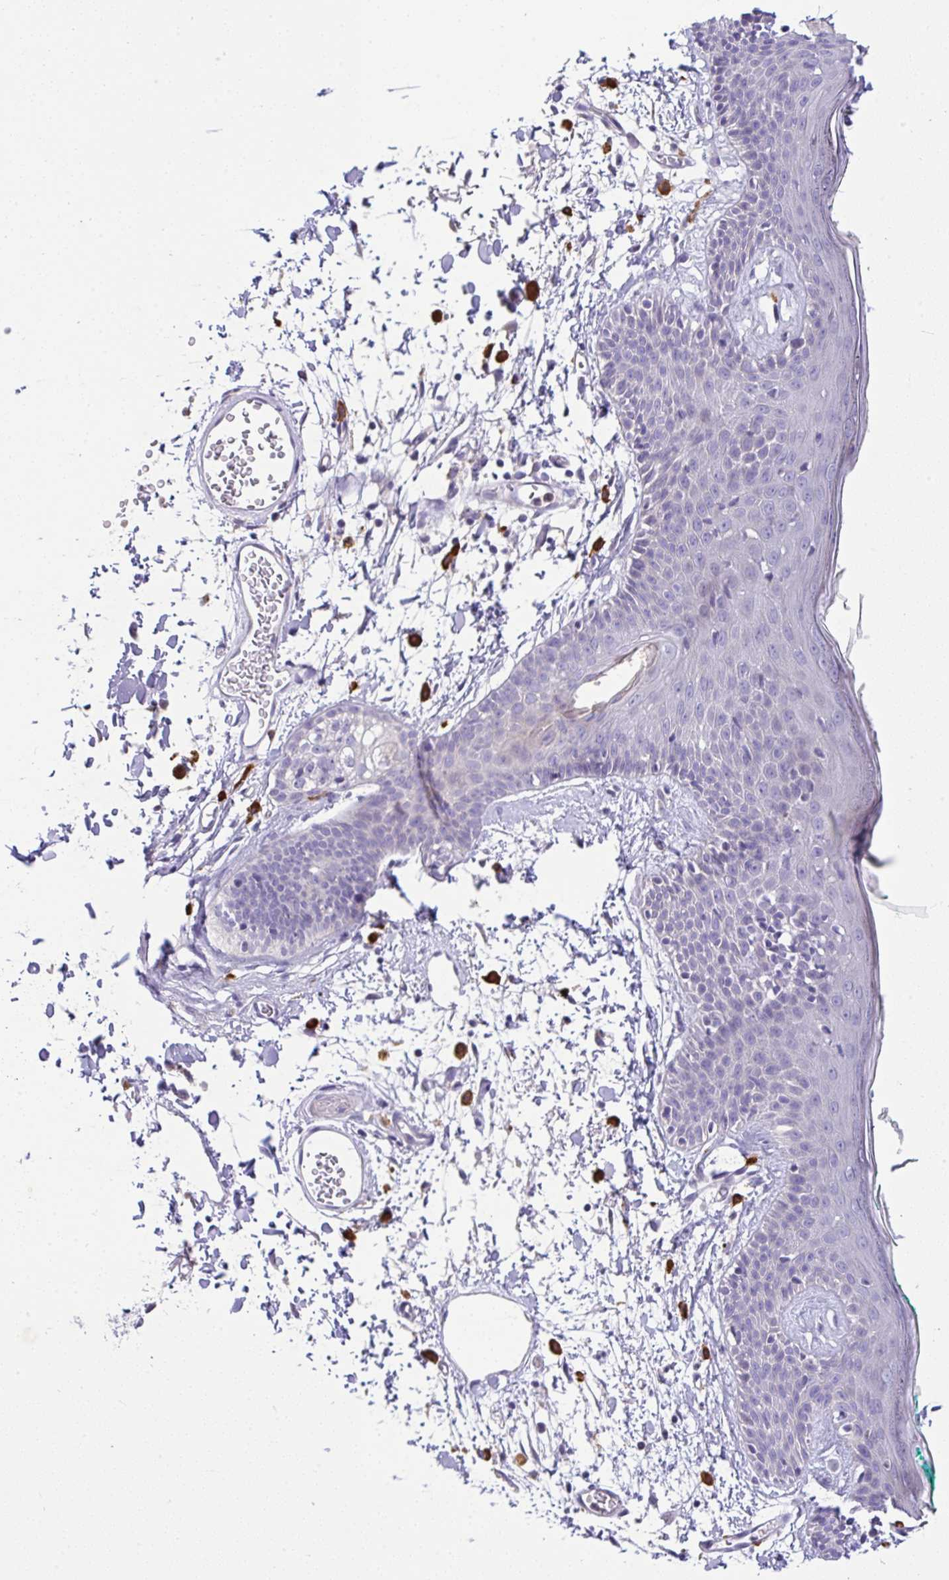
{"staining": {"intensity": "negative", "quantity": "none", "location": "none"}, "tissue": "skin", "cell_type": "Fibroblasts", "image_type": "normal", "snomed": [{"axis": "morphology", "description": "Normal tissue, NOS"}, {"axis": "topography", "description": "Skin"}], "caption": "Immunohistochemical staining of benign human skin shows no significant staining in fibroblasts.", "gene": "EPN3", "patient": {"sex": "male", "age": 79}}